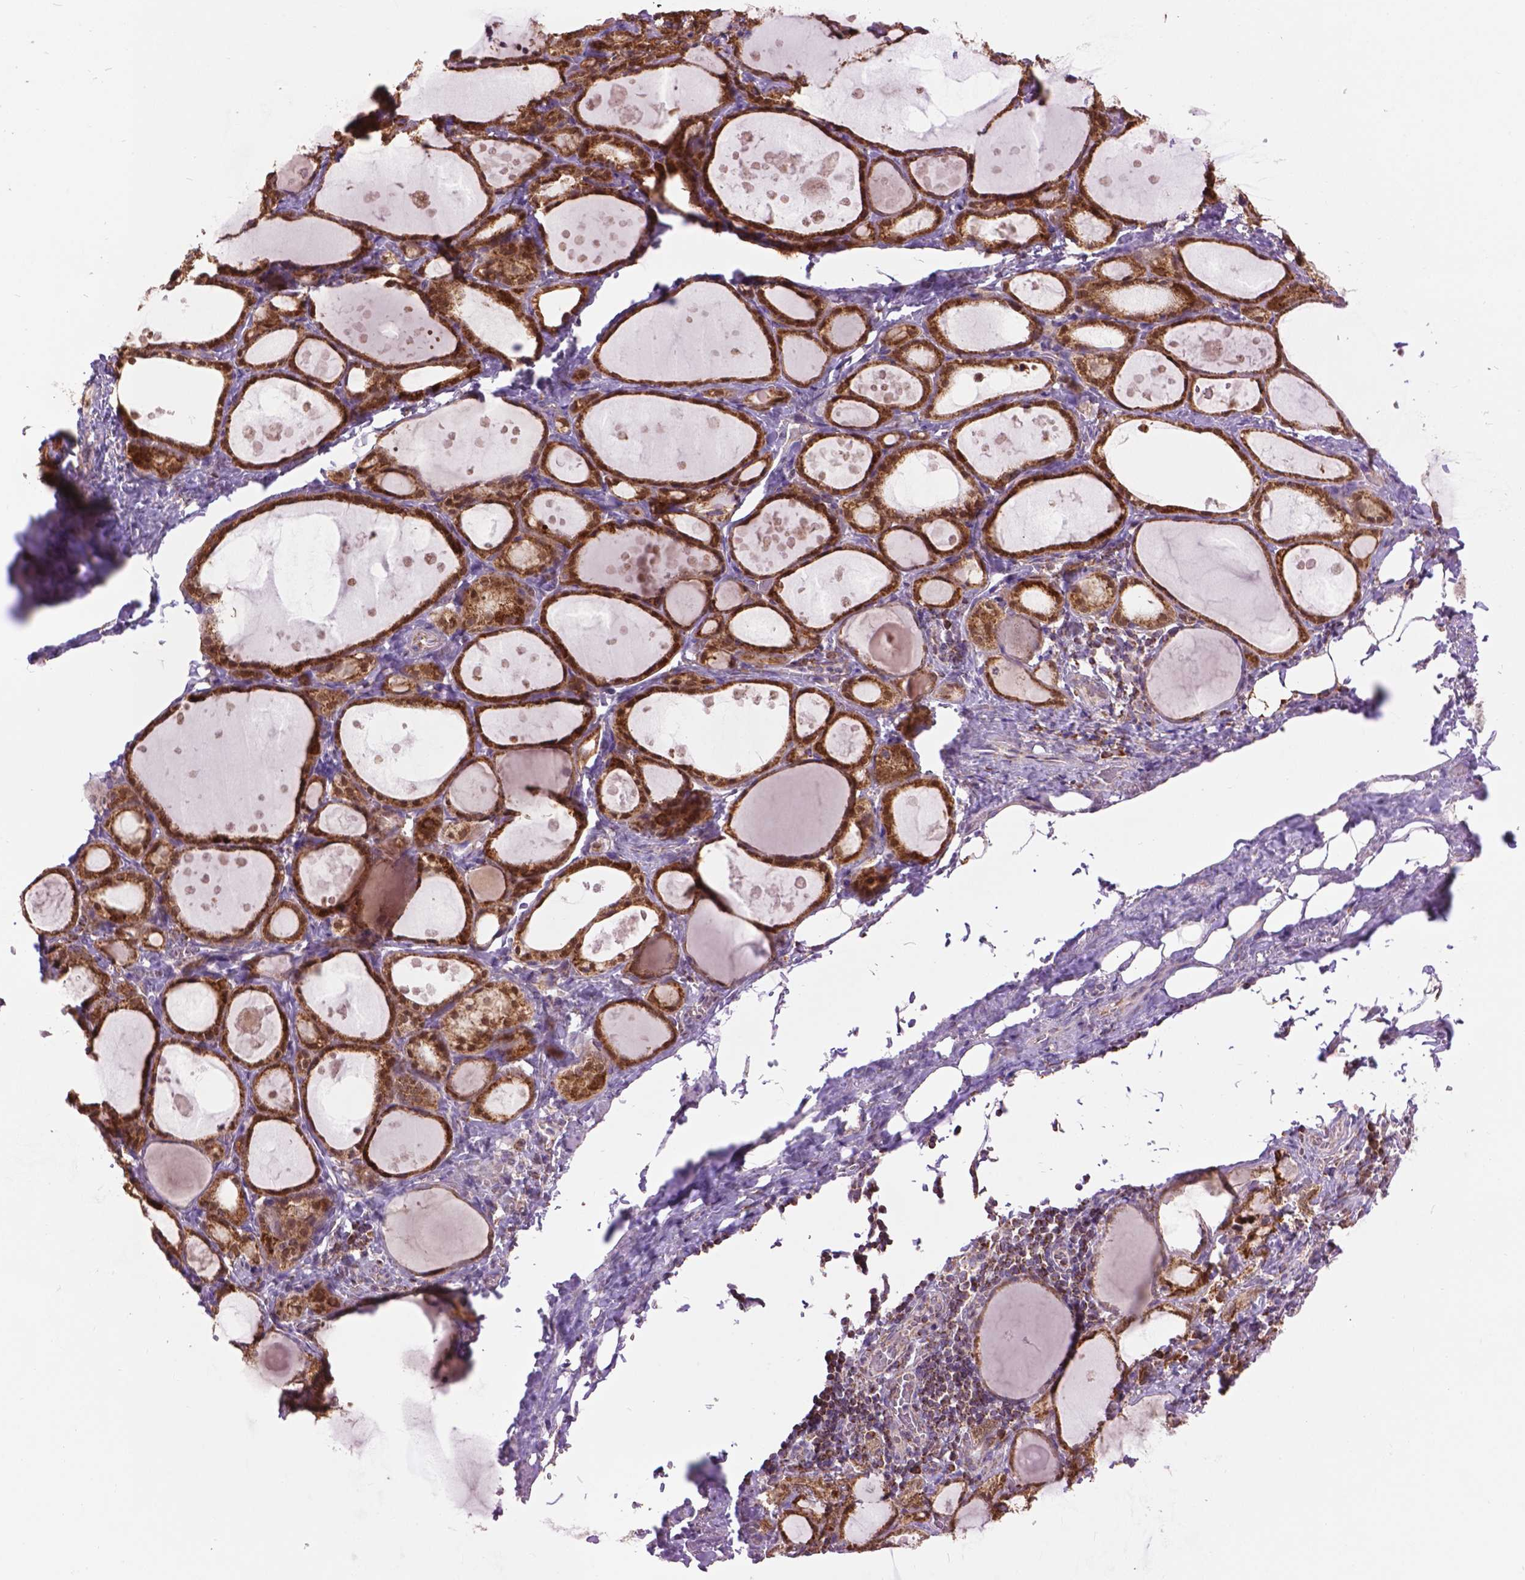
{"staining": {"intensity": "strong", "quantity": ">75%", "location": "cytoplasmic/membranous"}, "tissue": "thyroid gland", "cell_type": "Glandular cells", "image_type": "normal", "snomed": [{"axis": "morphology", "description": "Normal tissue, NOS"}, {"axis": "topography", "description": "Thyroid gland"}], "caption": "High-power microscopy captured an IHC image of benign thyroid gland, revealing strong cytoplasmic/membranous staining in approximately >75% of glandular cells.", "gene": "PYCR3", "patient": {"sex": "male", "age": 68}}